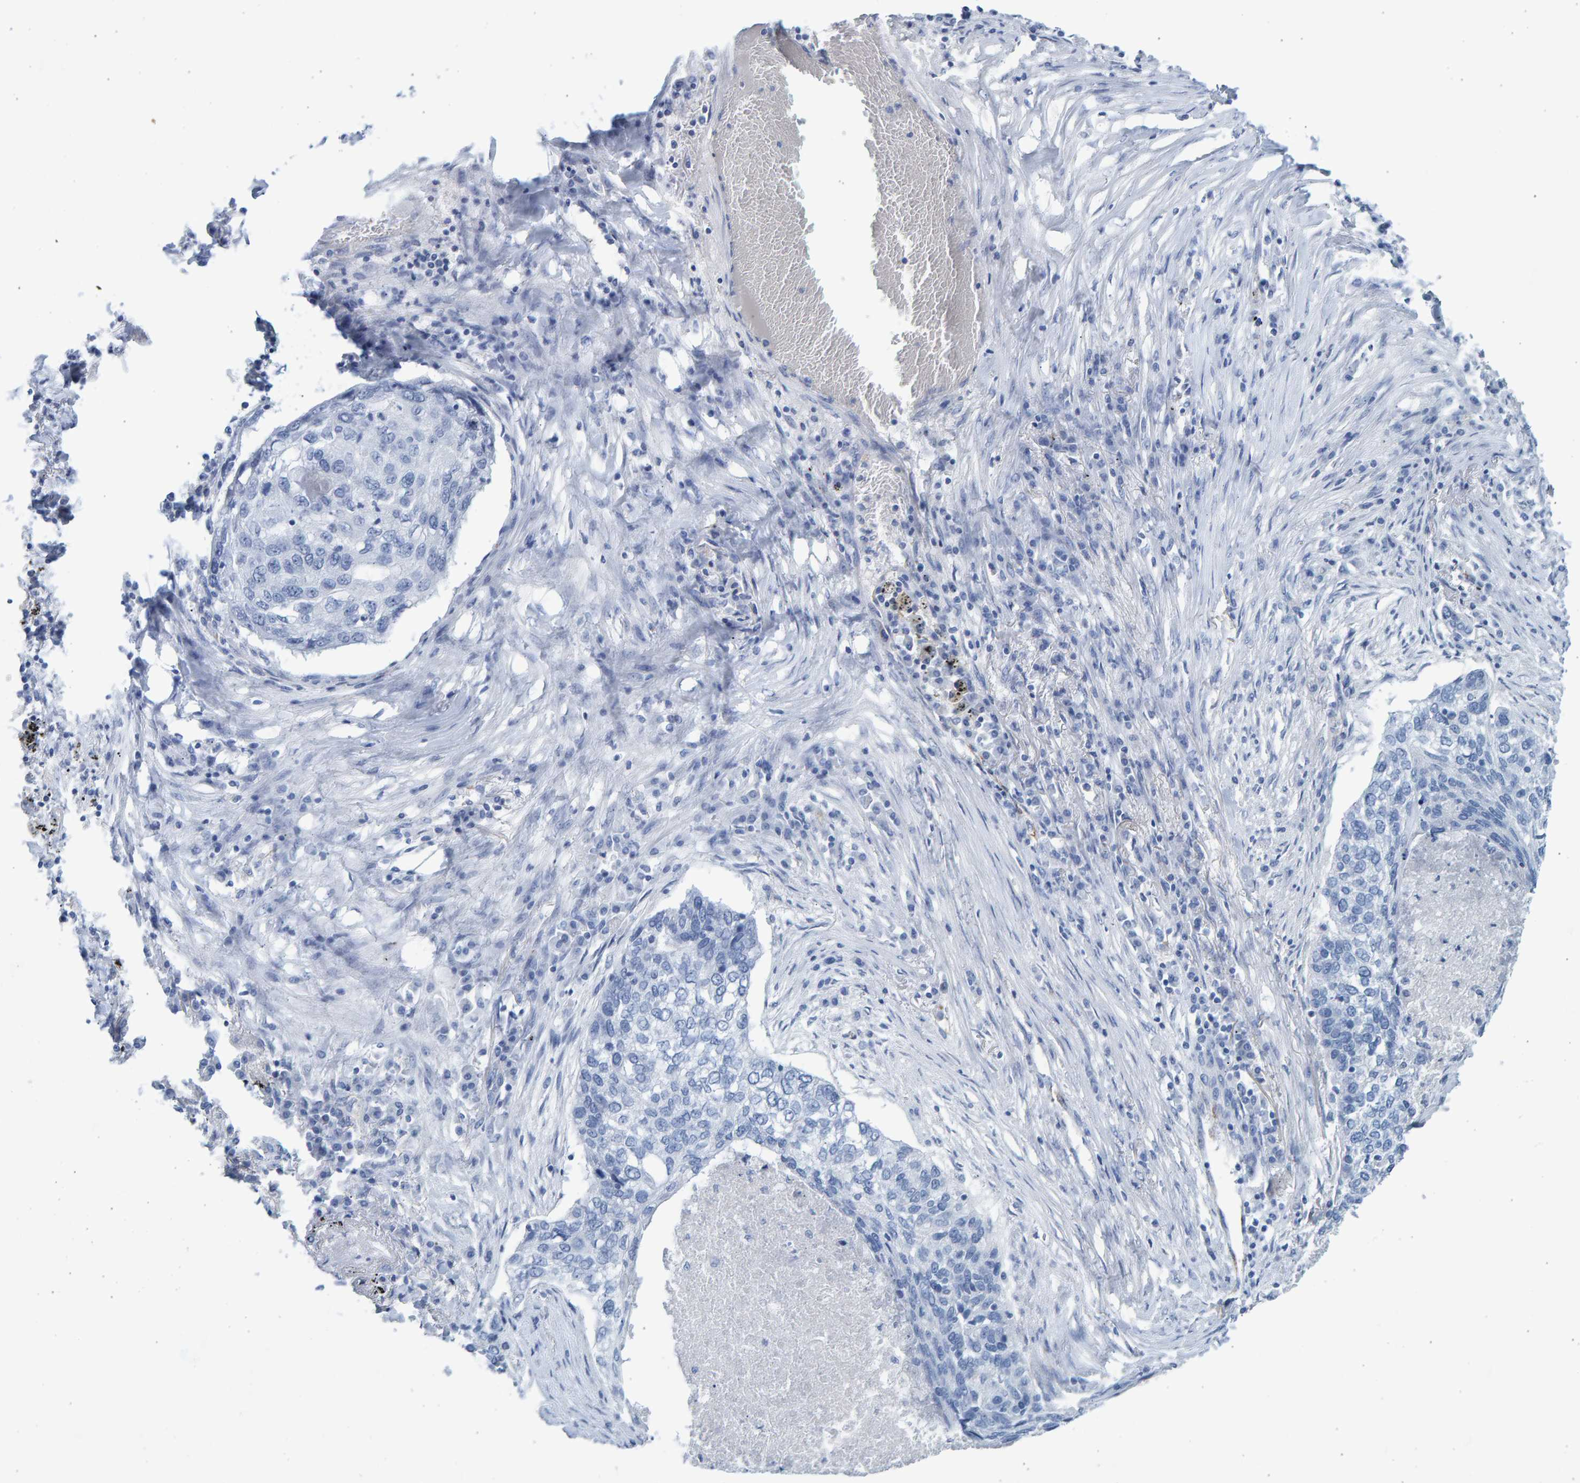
{"staining": {"intensity": "negative", "quantity": "none", "location": "none"}, "tissue": "lung cancer", "cell_type": "Tumor cells", "image_type": "cancer", "snomed": [{"axis": "morphology", "description": "Squamous cell carcinoma, NOS"}, {"axis": "topography", "description": "Lung"}], "caption": "Squamous cell carcinoma (lung) was stained to show a protein in brown. There is no significant positivity in tumor cells. (DAB (3,3'-diaminobenzidine) IHC visualized using brightfield microscopy, high magnification).", "gene": "SLC34A3", "patient": {"sex": "female", "age": 63}}